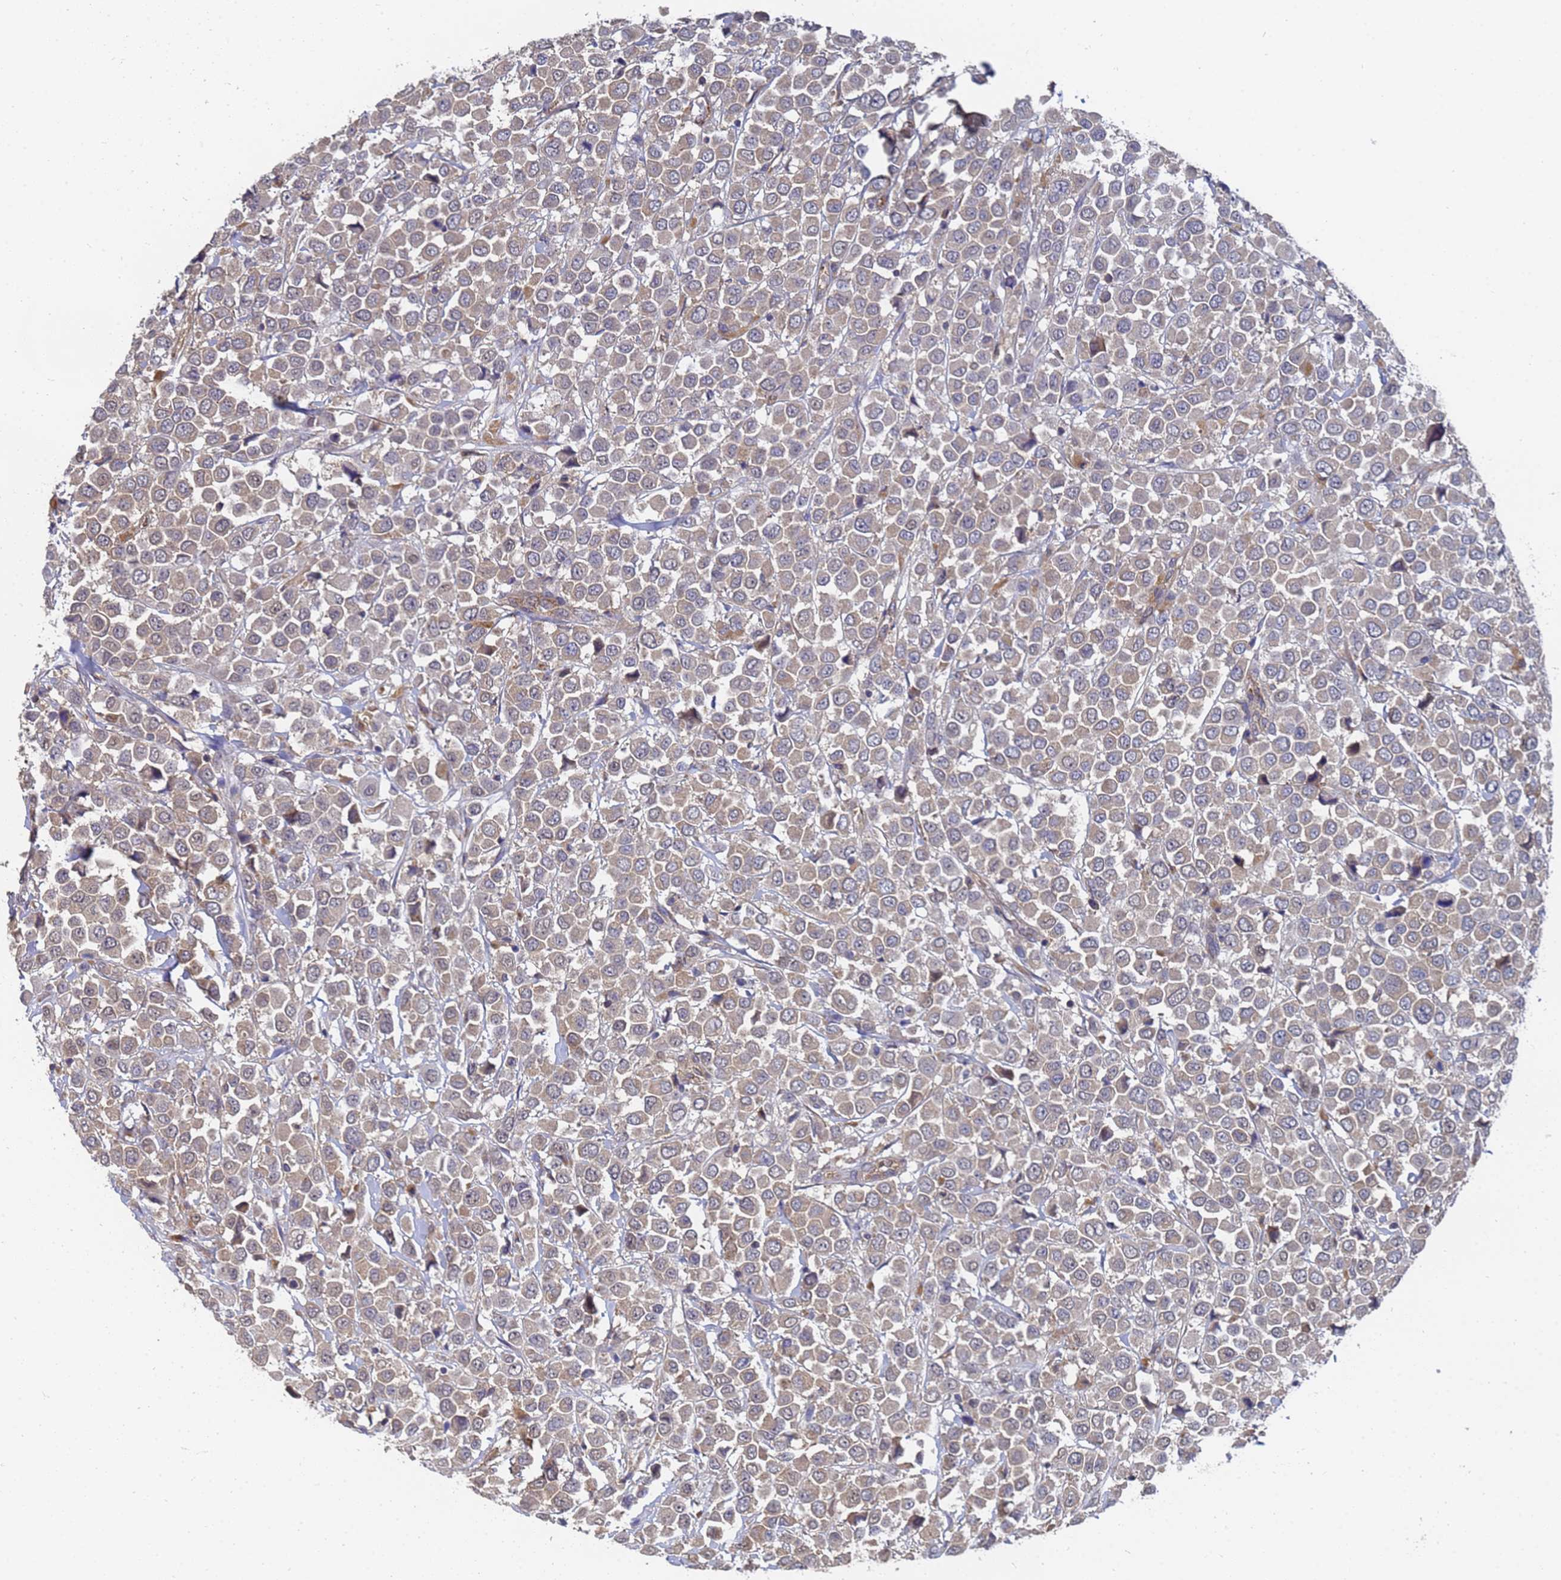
{"staining": {"intensity": "weak", "quantity": "25%-75%", "location": "cytoplasmic/membranous"}, "tissue": "breast cancer", "cell_type": "Tumor cells", "image_type": "cancer", "snomed": [{"axis": "morphology", "description": "Duct carcinoma"}, {"axis": "topography", "description": "Breast"}], "caption": "Protein expression analysis of human breast intraductal carcinoma reveals weak cytoplasmic/membranous positivity in approximately 25%-75% of tumor cells.", "gene": "ALS2CL", "patient": {"sex": "female", "age": 61}}